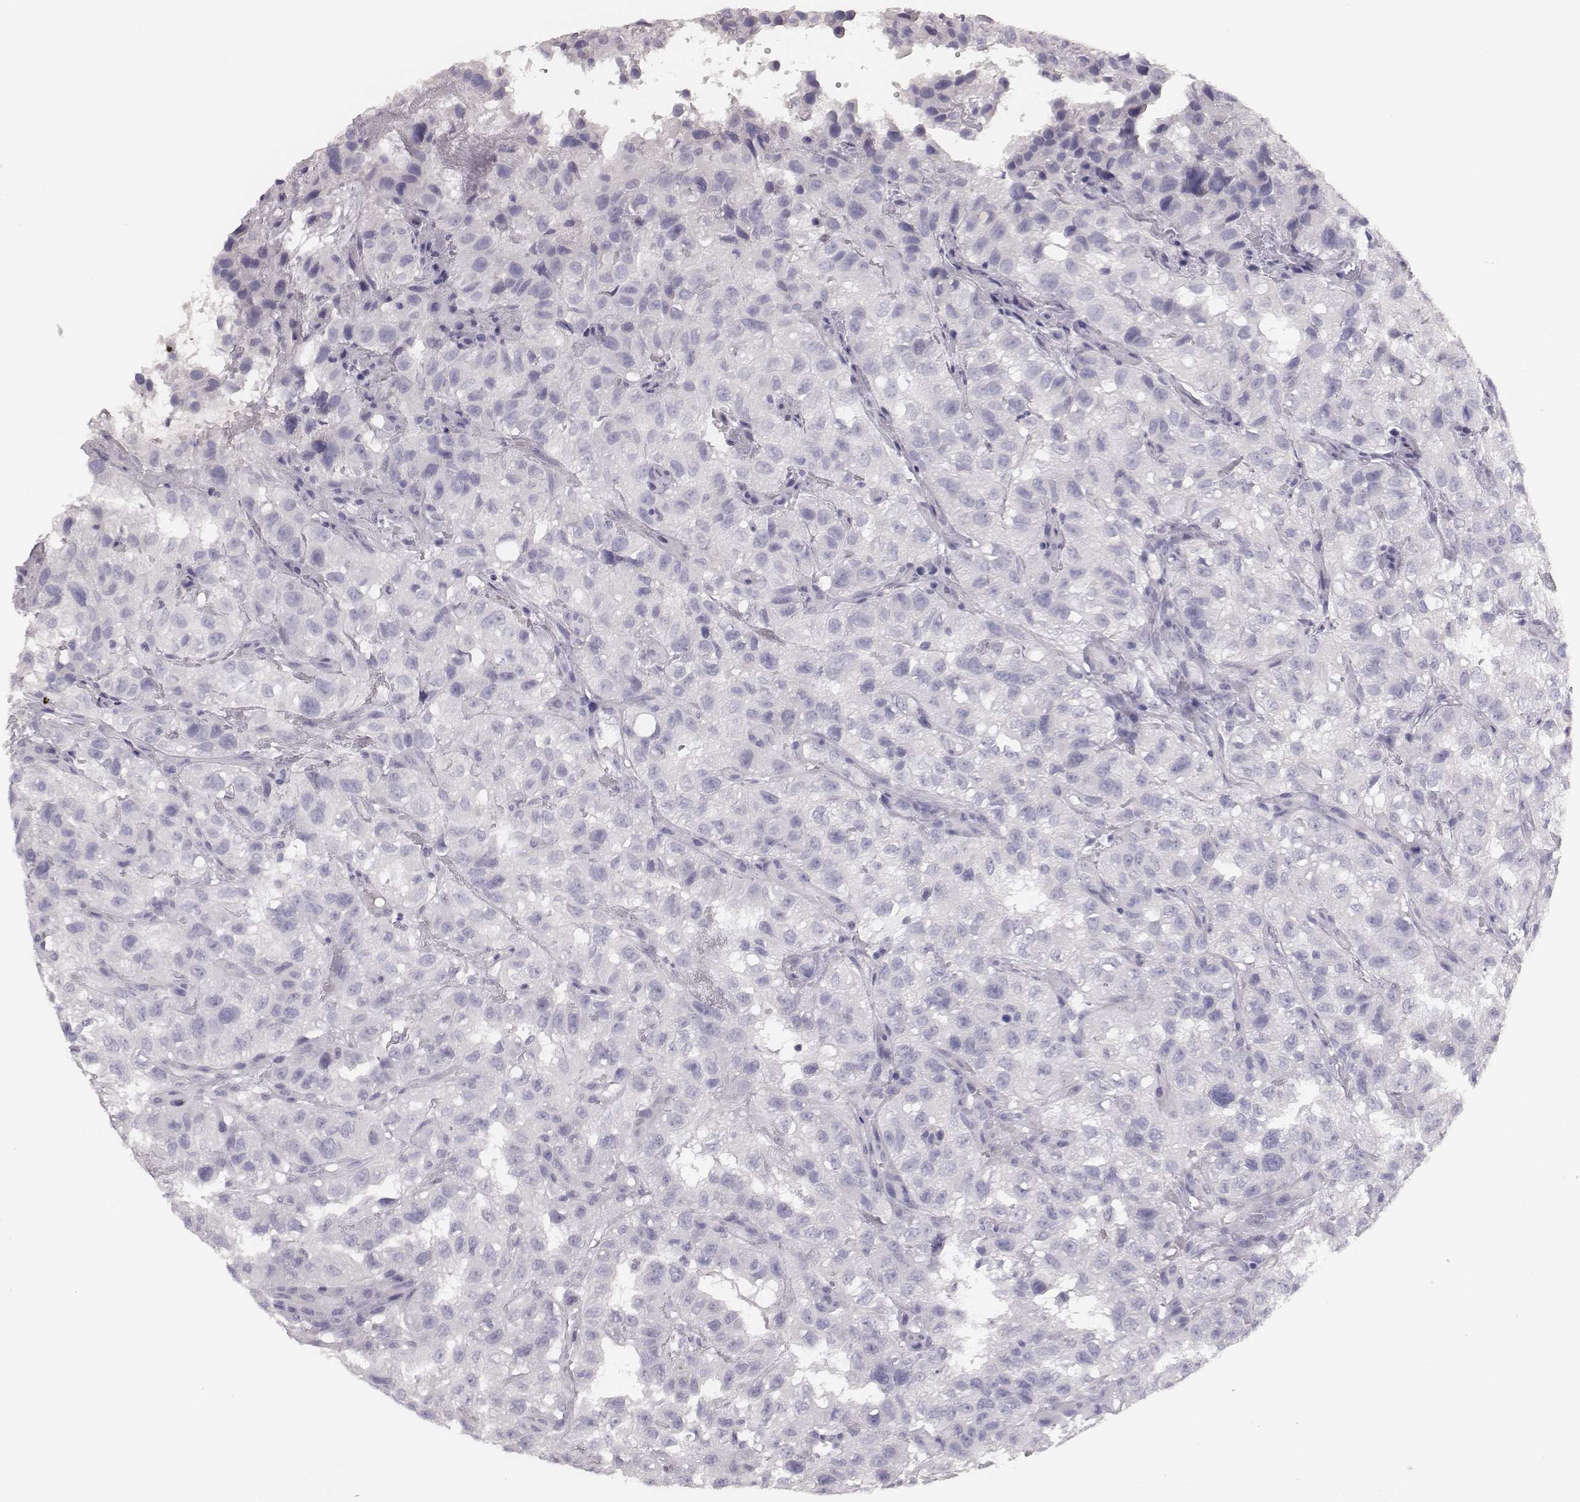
{"staining": {"intensity": "negative", "quantity": "none", "location": "none"}, "tissue": "renal cancer", "cell_type": "Tumor cells", "image_type": "cancer", "snomed": [{"axis": "morphology", "description": "Adenocarcinoma, NOS"}, {"axis": "topography", "description": "Kidney"}], "caption": "A high-resolution micrograph shows immunohistochemistry staining of adenocarcinoma (renal), which displays no significant expression in tumor cells.", "gene": "MYH6", "patient": {"sex": "male", "age": 64}}